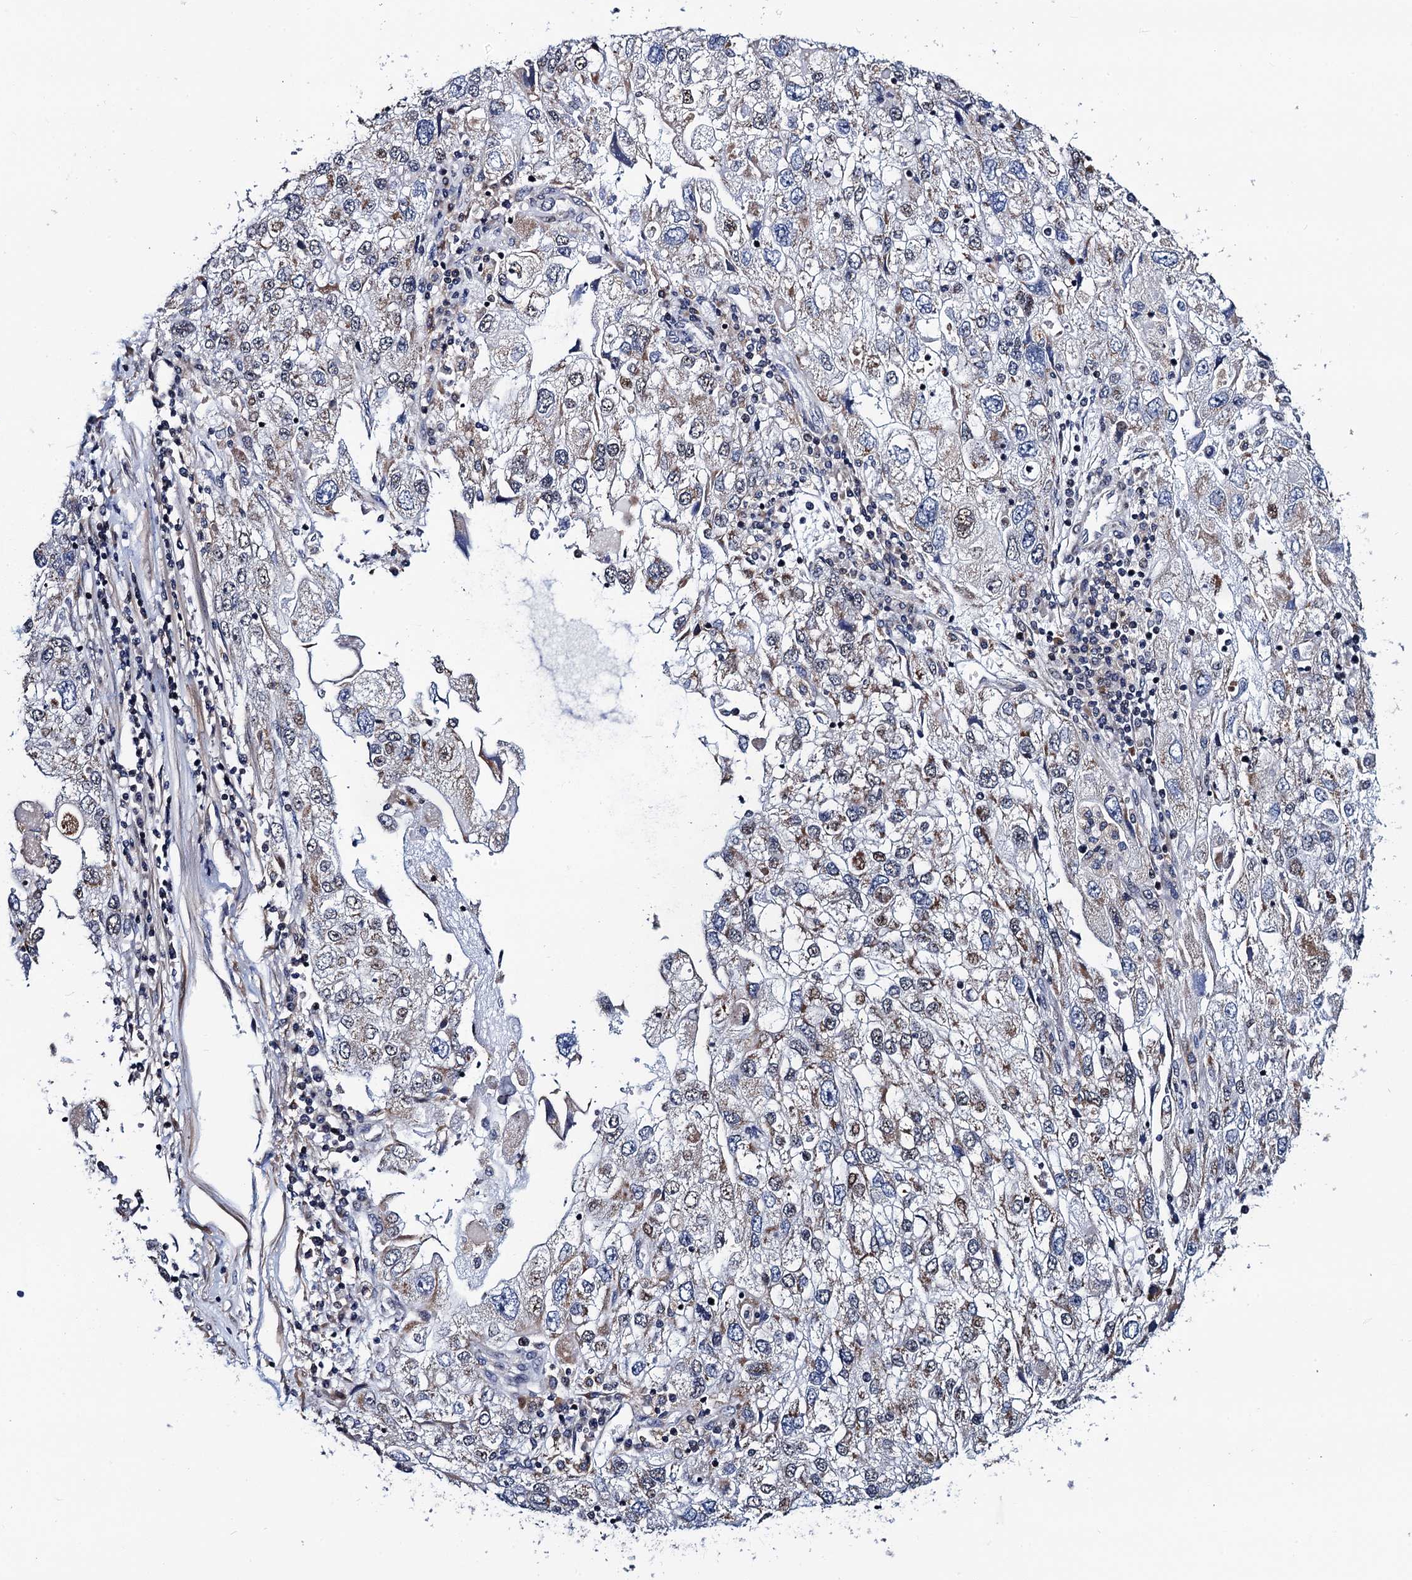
{"staining": {"intensity": "weak", "quantity": "<25%", "location": "nuclear"}, "tissue": "endometrial cancer", "cell_type": "Tumor cells", "image_type": "cancer", "snomed": [{"axis": "morphology", "description": "Adenocarcinoma, NOS"}, {"axis": "topography", "description": "Endometrium"}], "caption": "Immunohistochemistry (IHC) micrograph of human adenocarcinoma (endometrial) stained for a protein (brown), which displays no positivity in tumor cells.", "gene": "FAM222A", "patient": {"sex": "female", "age": 49}}